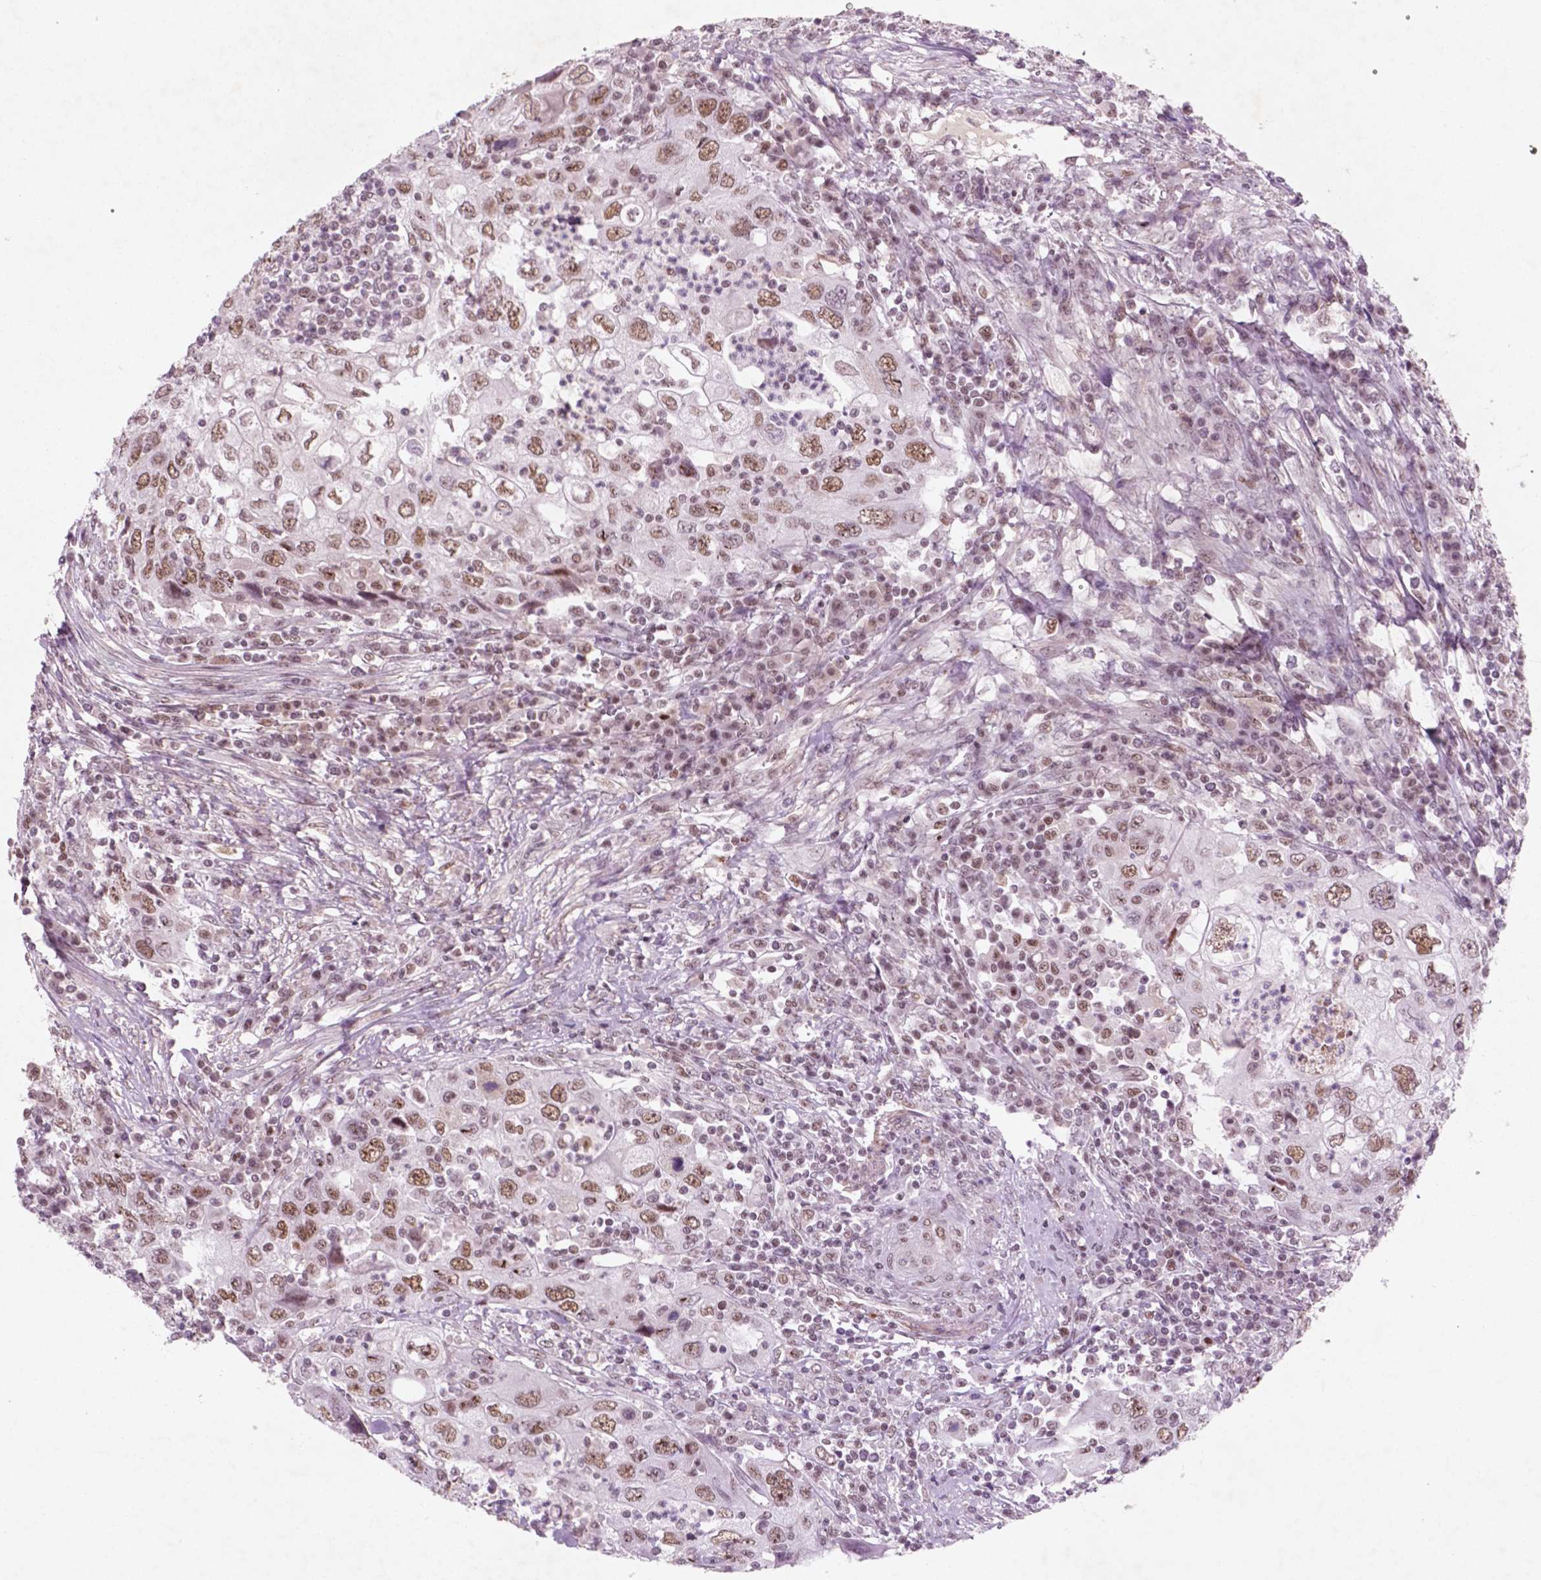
{"staining": {"intensity": "moderate", "quantity": ">75%", "location": "nuclear"}, "tissue": "urothelial cancer", "cell_type": "Tumor cells", "image_type": "cancer", "snomed": [{"axis": "morphology", "description": "Urothelial carcinoma, High grade"}, {"axis": "topography", "description": "Urinary bladder"}], "caption": "This photomicrograph demonstrates IHC staining of urothelial cancer, with medium moderate nuclear staining in approximately >75% of tumor cells.", "gene": "CTR9", "patient": {"sex": "male", "age": 76}}